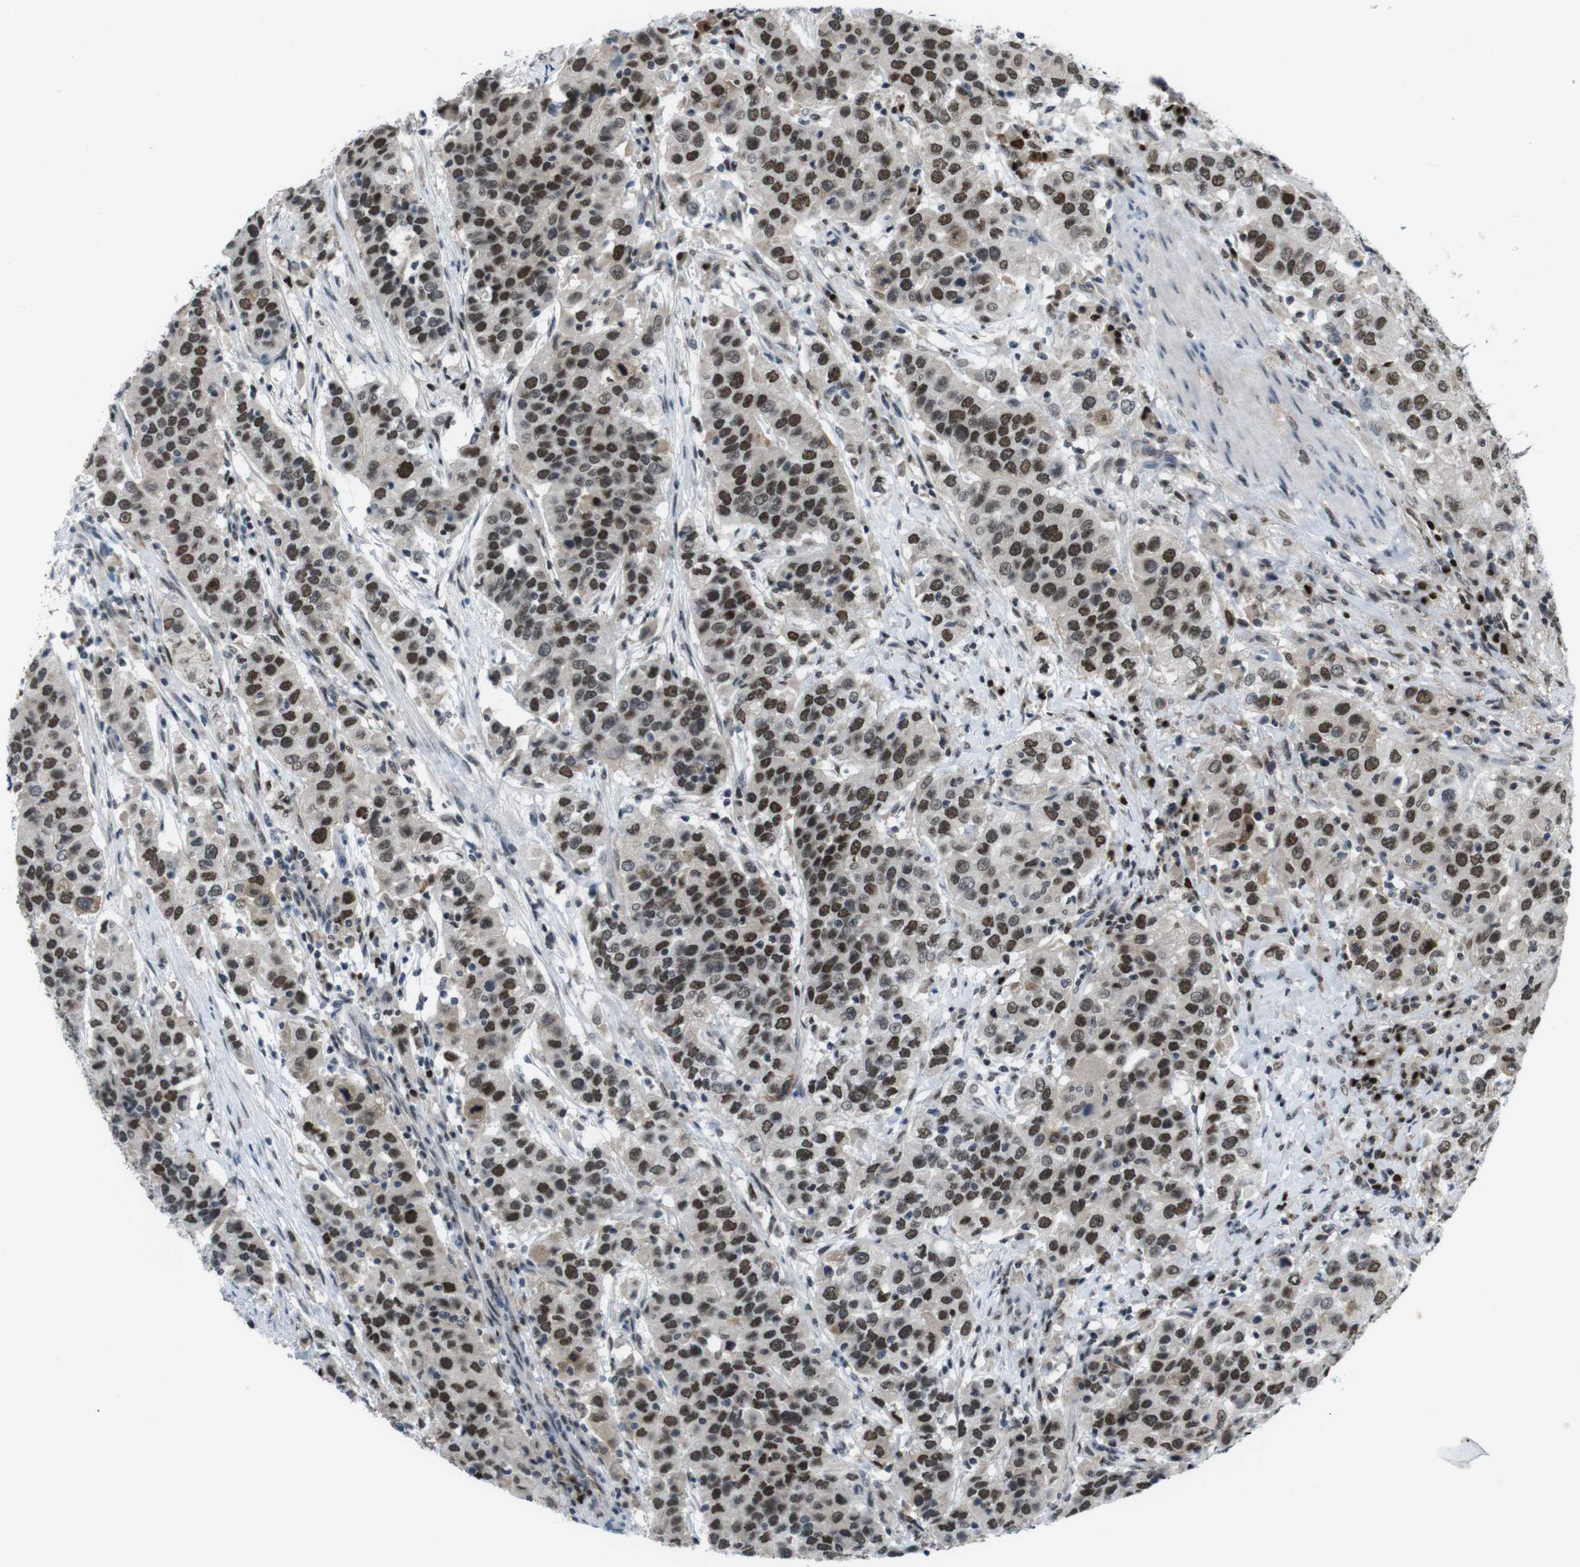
{"staining": {"intensity": "strong", "quantity": ">75%", "location": "nuclear"}, "tissue": "urothelial cancer", "cell_type": "Tumor cells", "image_type": "cancer", "snomed": [{"axis": "morphology", "description": "Urothelial carcinoma, High grade"}, {"axis": "topography", "description": "Urinary bladder"}], "caption": "Tumor cells demonstrate strong nuclear staining in approximately >75% of cells in high-grade urothelial carcinoma.", "gene": "SUB1", "patient": {"sex": "female", "age": 80}}